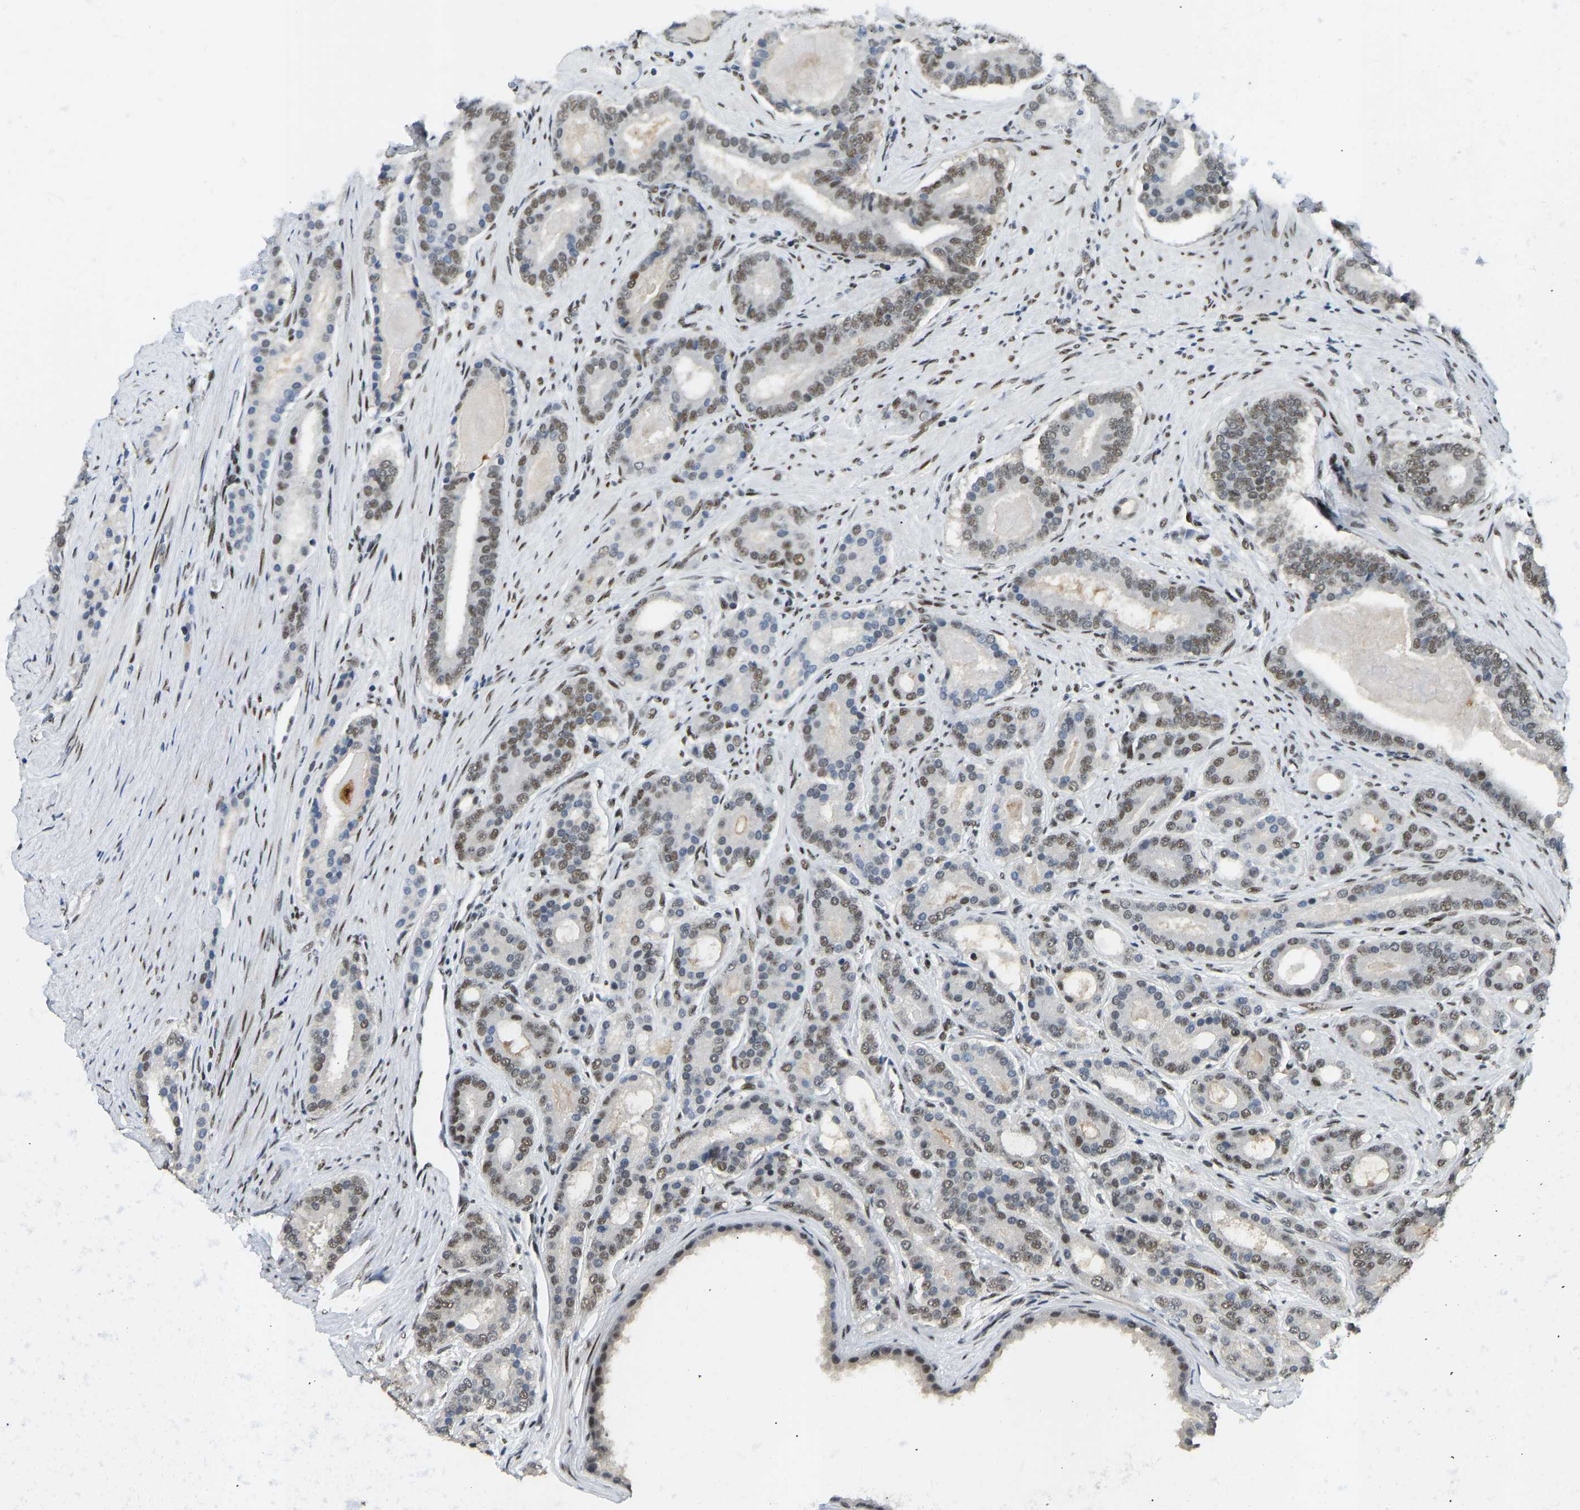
{"staining": {"intensity": "moderate", "quantity": "25%-75%", "location": "nuclear"}, "tissue": "prostate cancer", "cell_type": "Tumor cells", "image_type": "cancer", "snomed": [{"axis": "morphology", "description": "Adenocarcinoma, High grade"}, {"axis": "topography", "description": "Prostate"}], "caption": "Immunohistochemical staining of human prostate cancer exhibits medium levels of moderate nuclear protein positivity in about 25%-75% of tumor cells. Nuclei are stained in blue.", "gene": "FOXK1", "patient": {"sex": "male", "age": 60}}